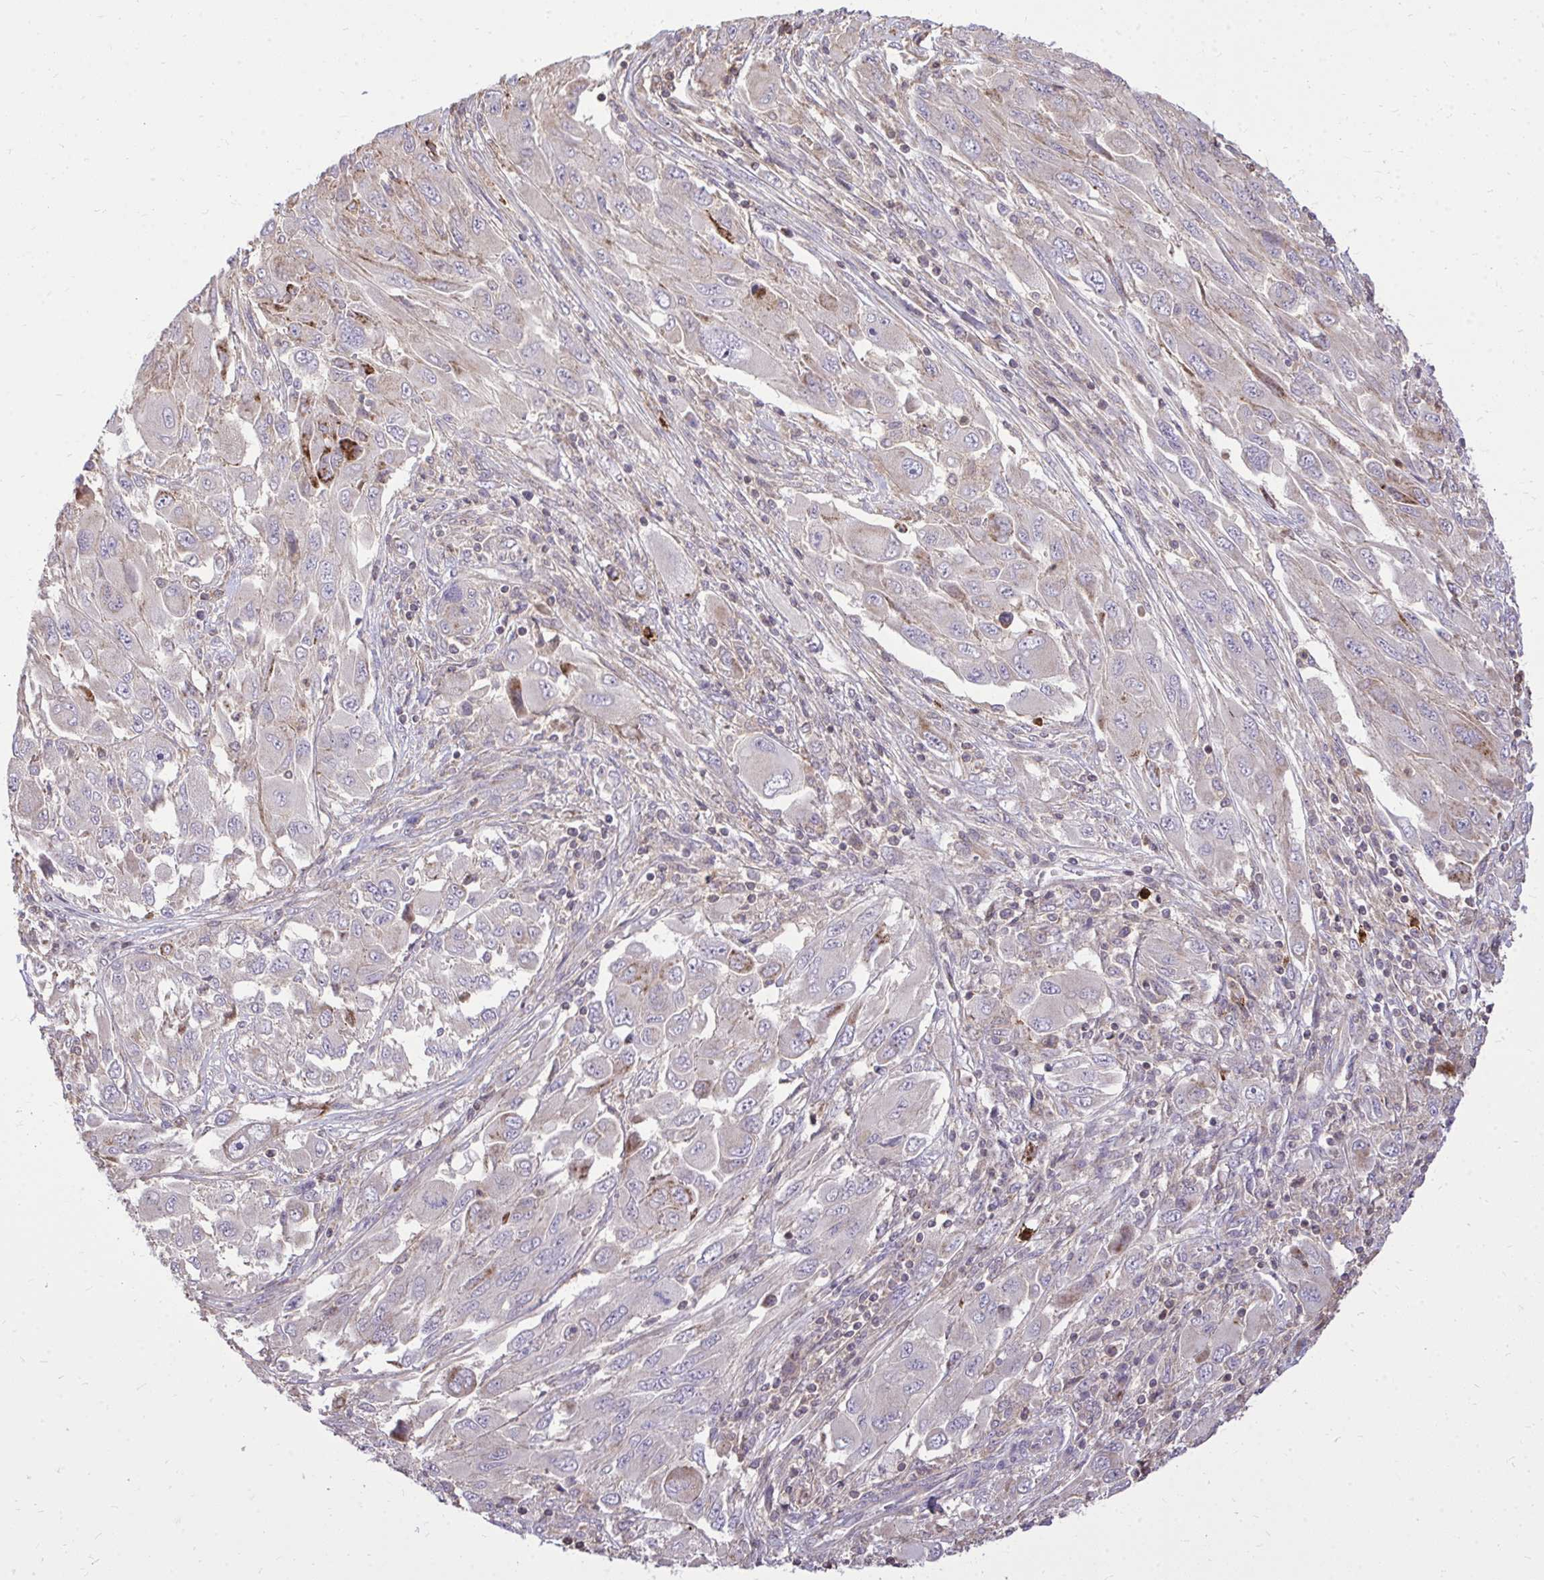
{"staining": {"intensity": "moderate", "quantity": "<25%", "location": "cytoplasmic/membranous"}, "tissue": "melanoma", "cell_type": "Tumor cells", "image_type": "cancer", "snomed": [{"axis": "morphology", "description": "Malignant melanoma, NOS"}, {"axis": "topography", "description": "Skin"}], "caption": "This photomicrograph shows immunohistochemistry staining of melanoma, with low moderate cytoplasmic/membranous positivity in approximately <25% of tumor cells.", "gene": "SLC7A5", "patient": {"sex": "female", "age": 91}}